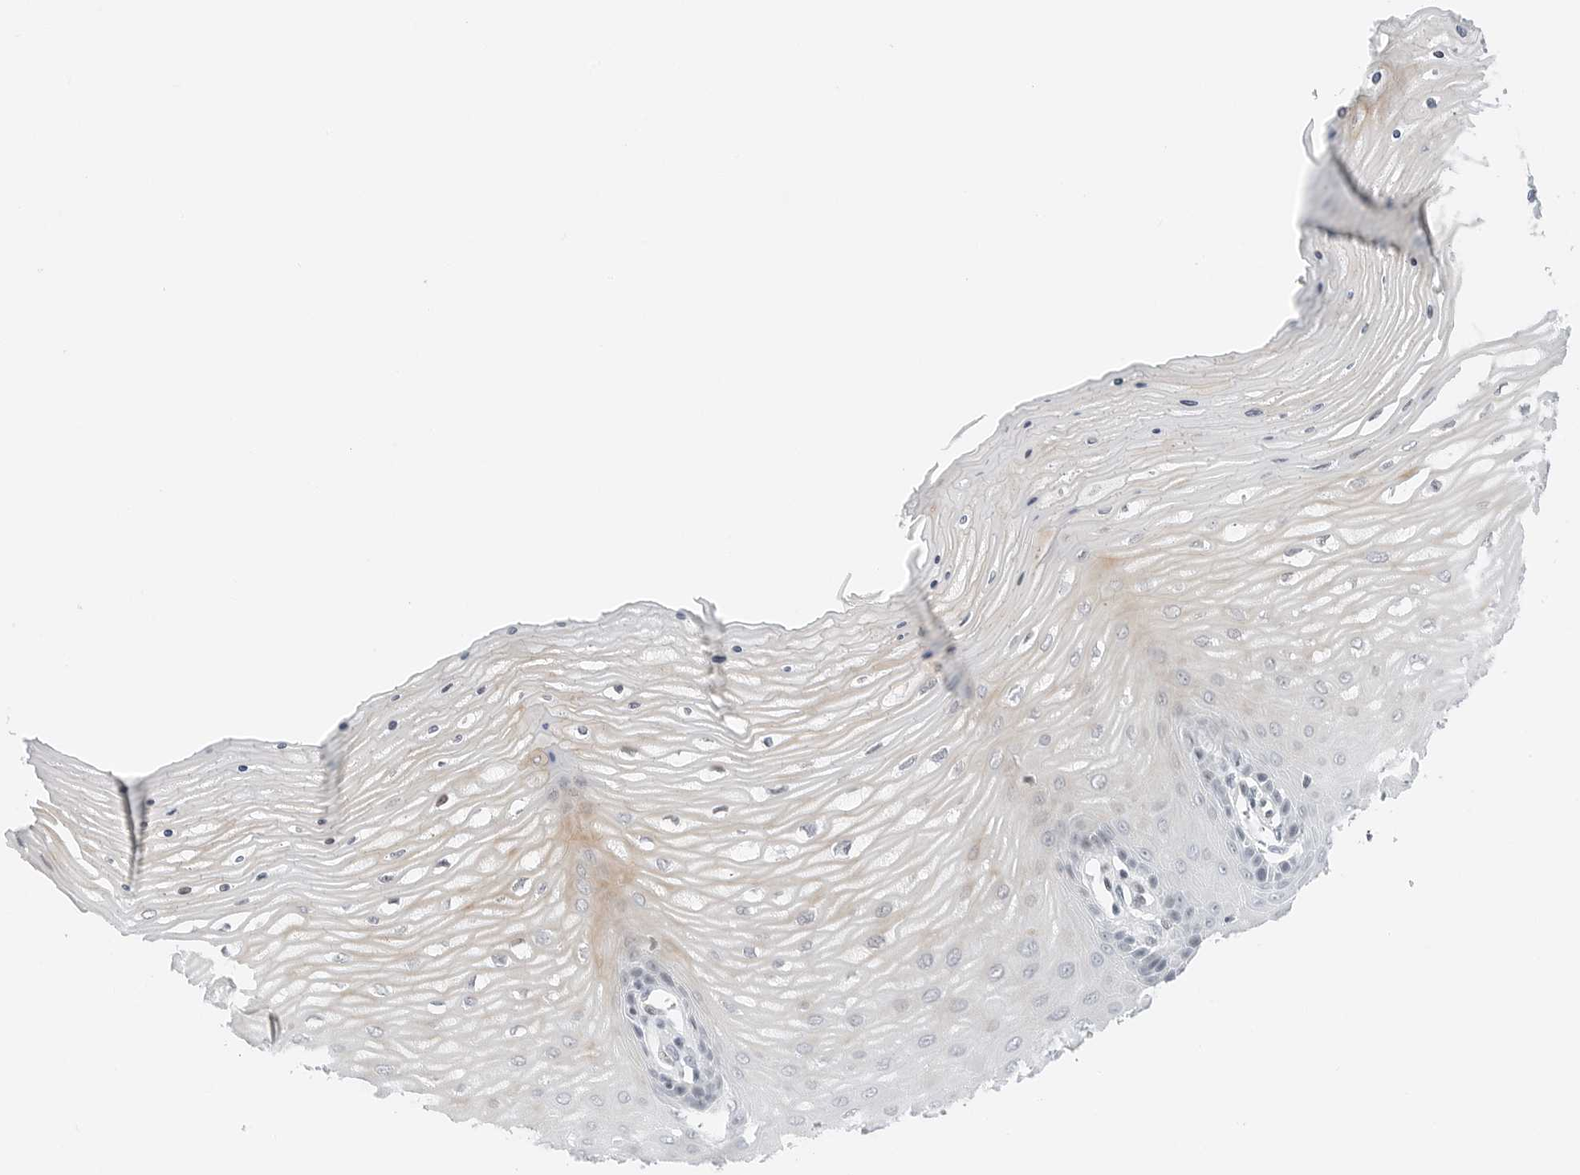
{"staining": {"intensity": "moderate", "quantity": ">75%", "location": "nuclear"}, "tissue": "cervix", "cell_type": "Glandular cells", "image_type": "normal", "snomed": [{"axis": "morphology", "description": "Normal tissue, NOS"}, {"axis": "topography", "description": "Cervix"}], "caption": "The photomicrograph reveals immunohistochemical staining of unremarkable cervix. There is moderate nuclear positivity is identified in about >75% of glandular cells.", "gene": "NTMT2", "patient": {"sex": "female", "age": 55}}